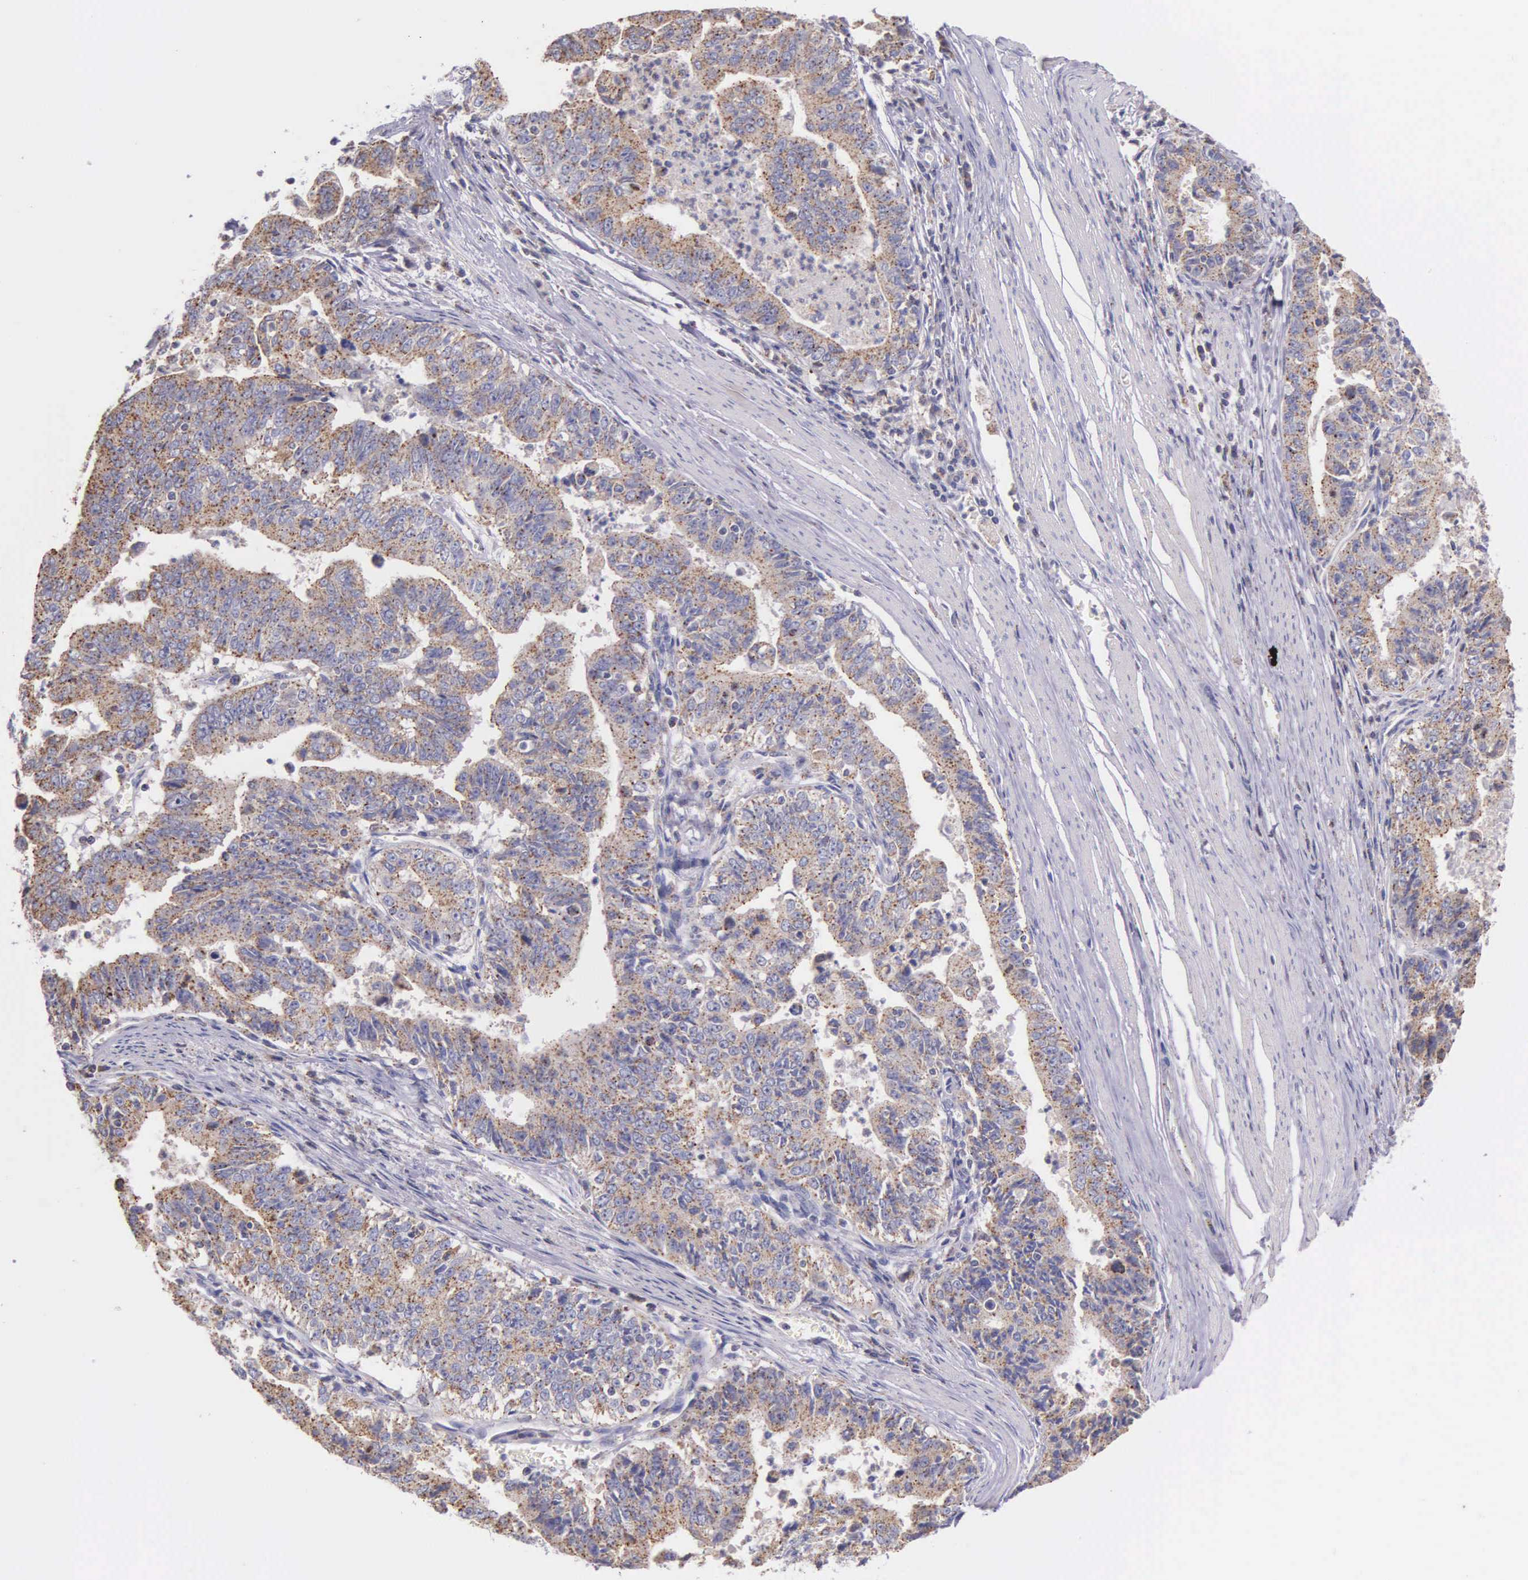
{"staining": {"intensity": "weak", "quantity": ">75%", "location": "cytoplasmic/membranous"}, "tissue": "stomach cancer", "cell_type": "Tumor cells", "image_type": "cancer", "snomed": [{"axis": "morphology", "description": "Adenocarcinoma, NOS"}, {"axis": "topography", "description": "Stomach, upper"}], "caption": "Brown immunohistochemical staining in stomach cancer (adenocarcinoma) shows weak cytoplasmic/membranous staining in about >75% of tumor cells.", "gene": "MIA2", "patient": {"sex": "female", "age": 50}}